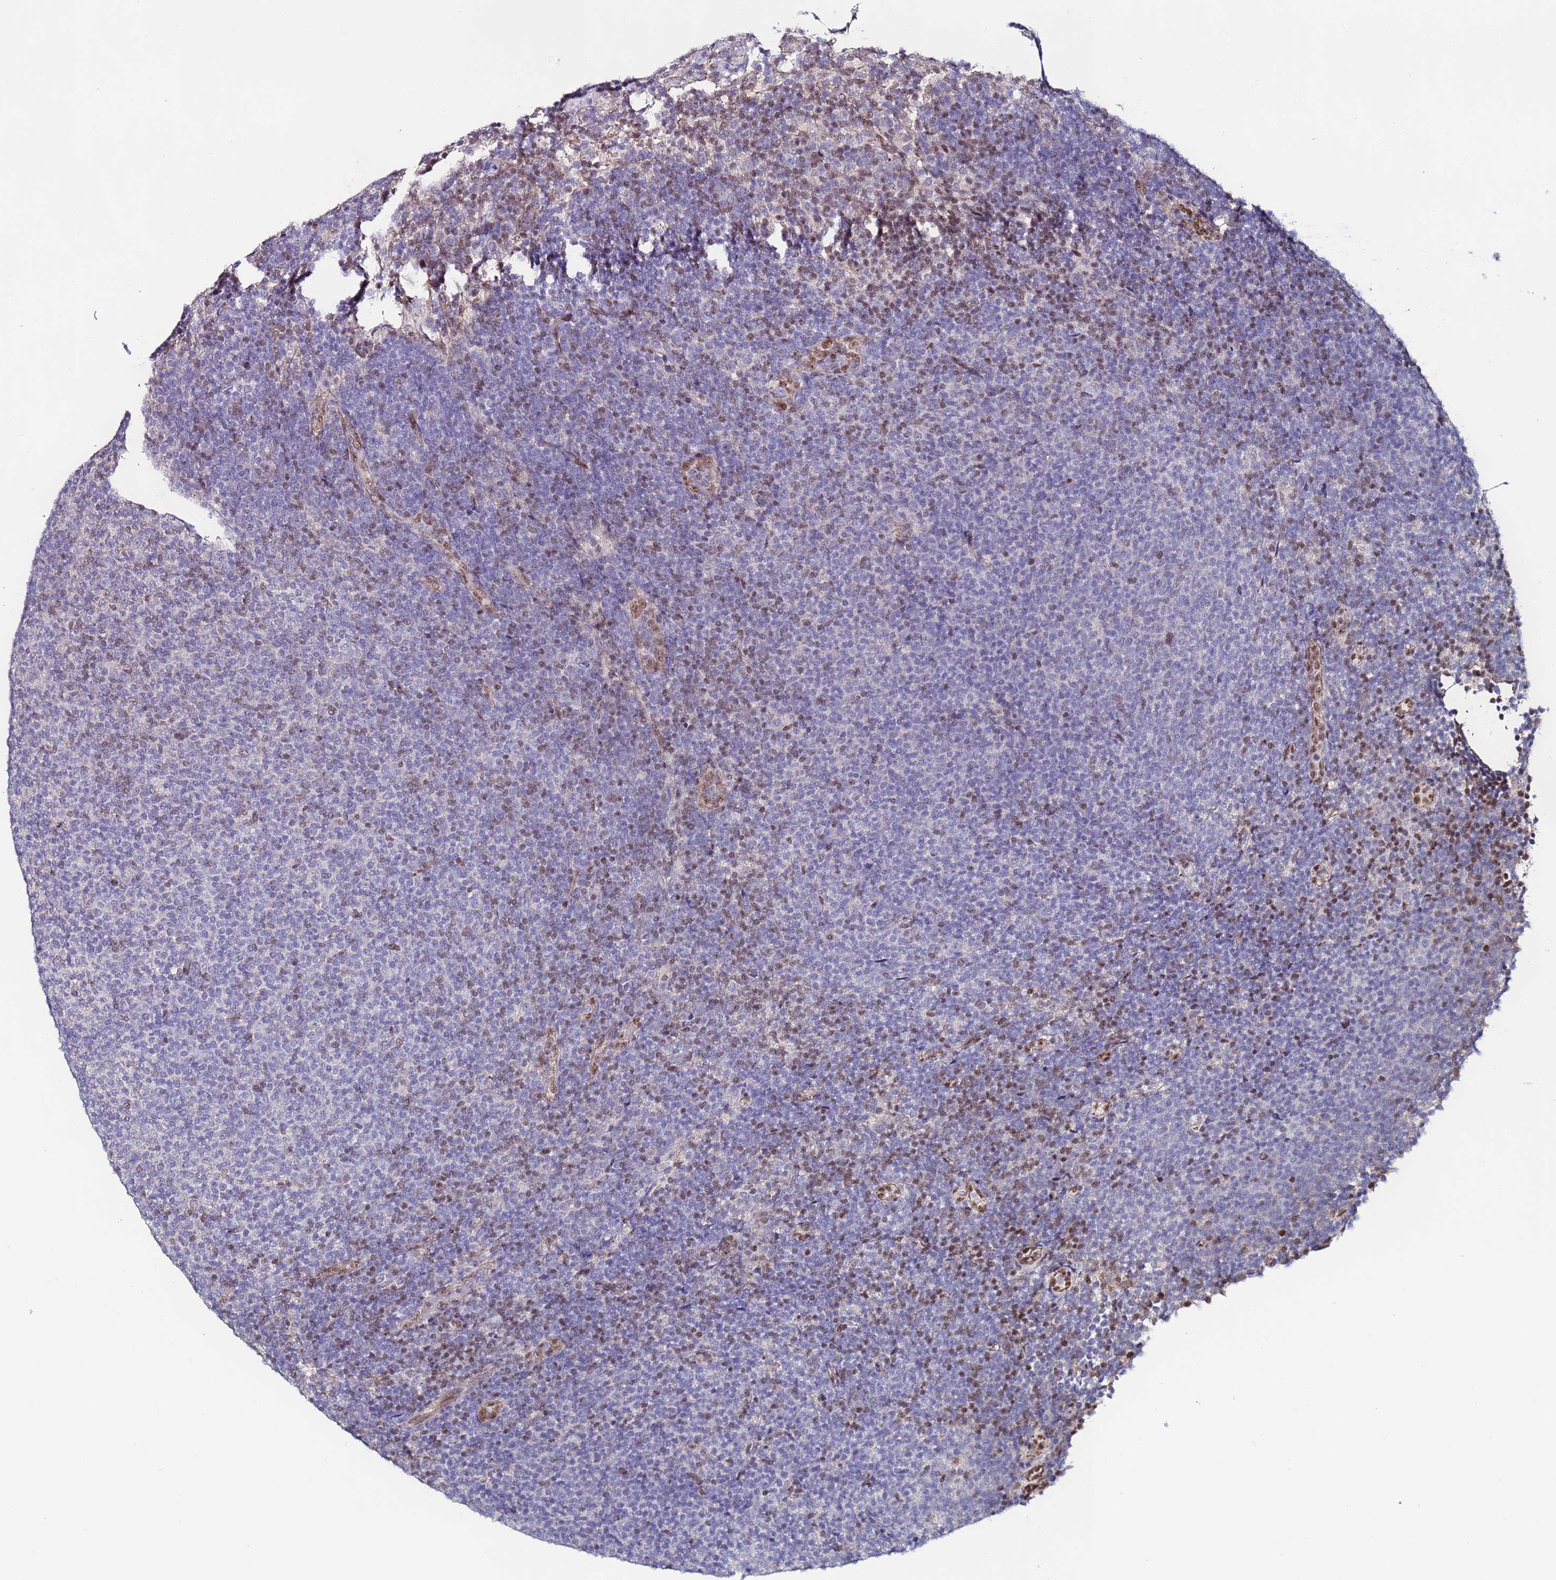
{"staining": {"intensity": "weak", "quantity": "25%-75%", "location": "nuclear"}, "tissue": "lymphoma", "cell_type": "Tumor cells", "image_type": "cancer", "snomed": [{"axis": "morphology", "description": "Malignant lymphoma, non-Hodgkin's type, Low grade"}, {"axis": "topography", "description": "Lymph node"}], "caption": "Protein positivity by IHC displays weak nuclear expression in approximately 25%-75% of tumor cells in malignant lymphoma, non-Hodgkin's type (low-grade).", "gene": "TENM3", "patient": {"sex": "male", "age": 66}}